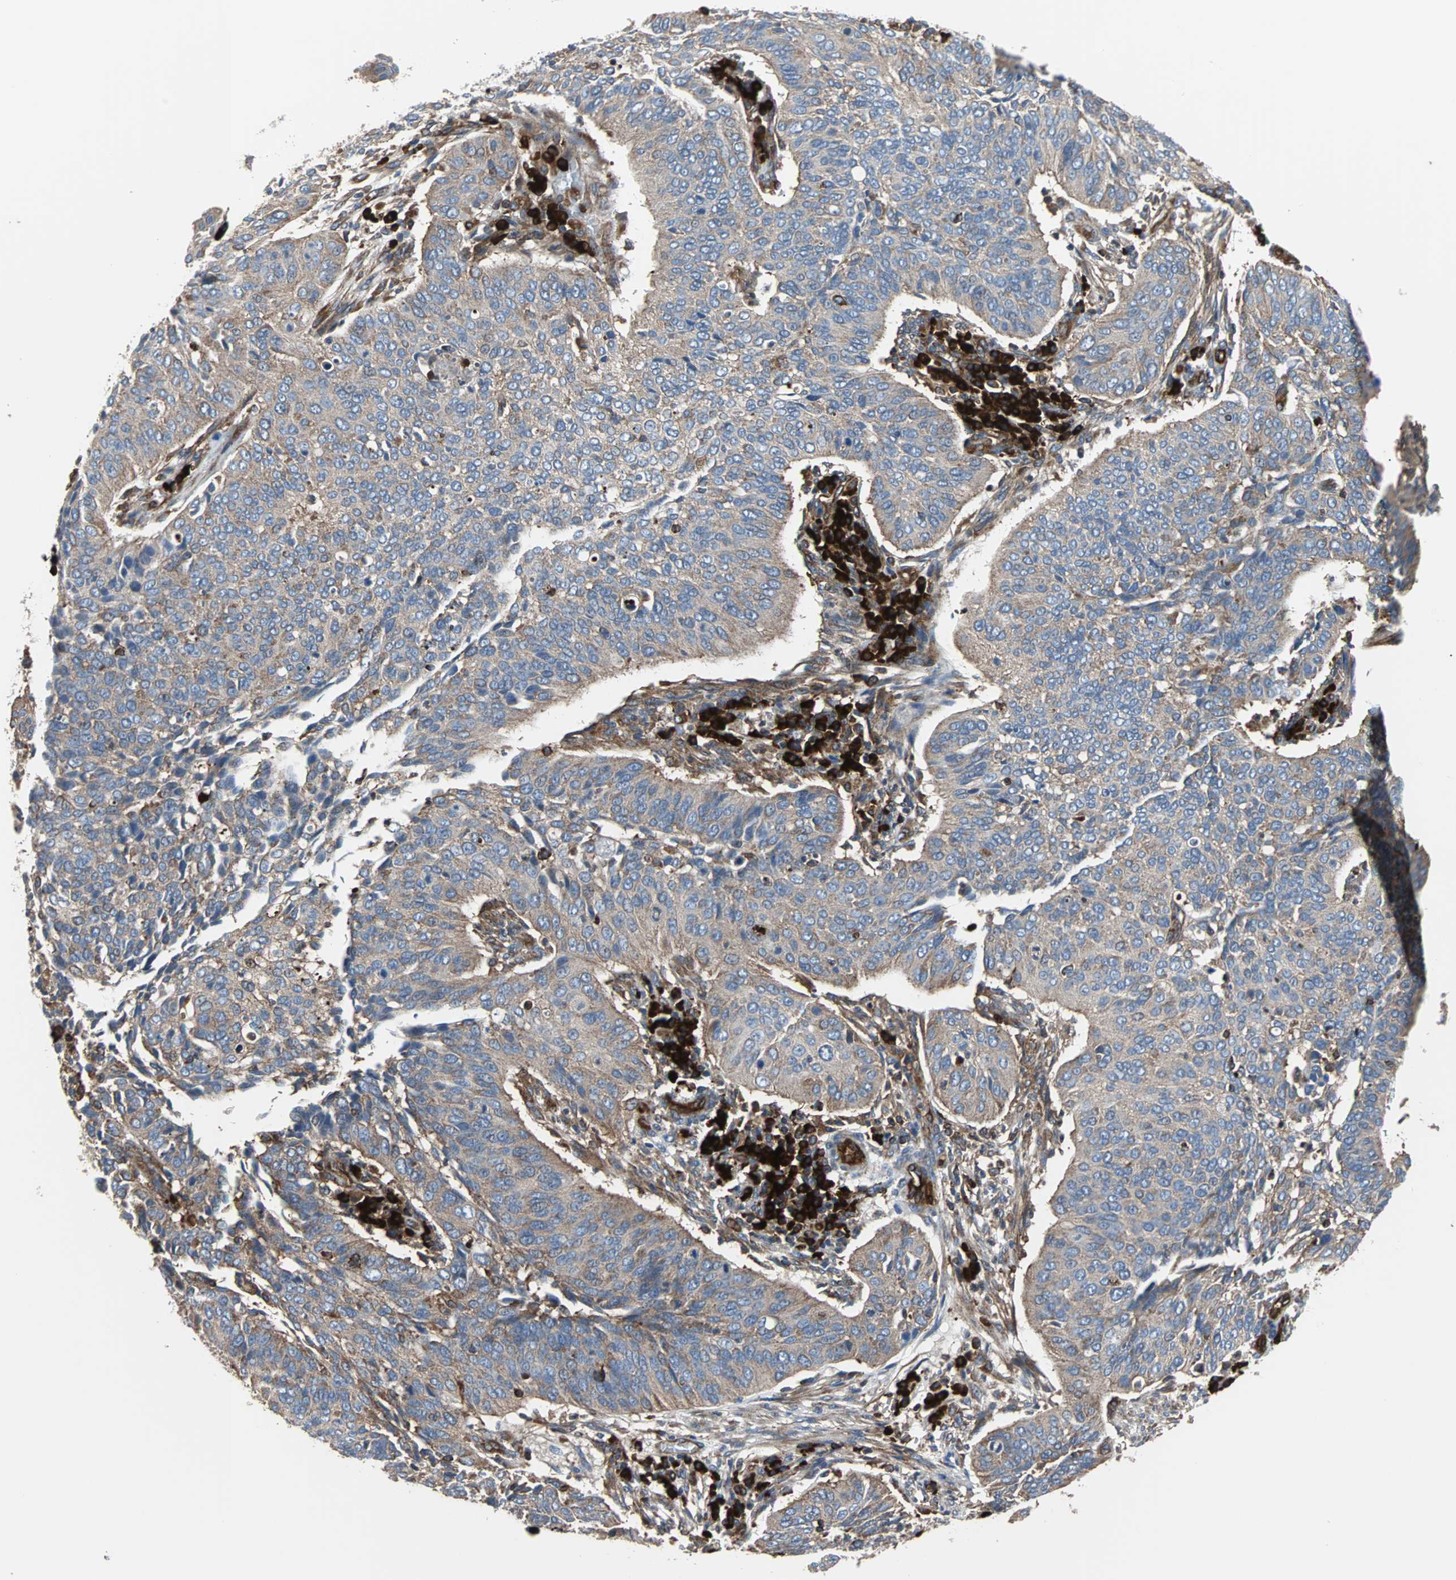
{"staining": {"intensity": "moderate", "quantity": ">75%", "location": "cytoplasmic/membranous"}, "tissue": "cervical cancer", "cell_type": "Tumor cells", "image_type": "cancer", "snomed": [{"axis": "morphology", "description": "Squamous cell carcinoma, NOS"}, {"axis": "topography", "description": "Cervix"}], "caption": "This is an image of immunohistochemistry staining of squamous cell carcinoma (cervical), which shows moderate expression in the cytoplasmic/membranous of tumor cells.", "gene": "PLCG2", "patient": {"sex": "female", "age": 39}}